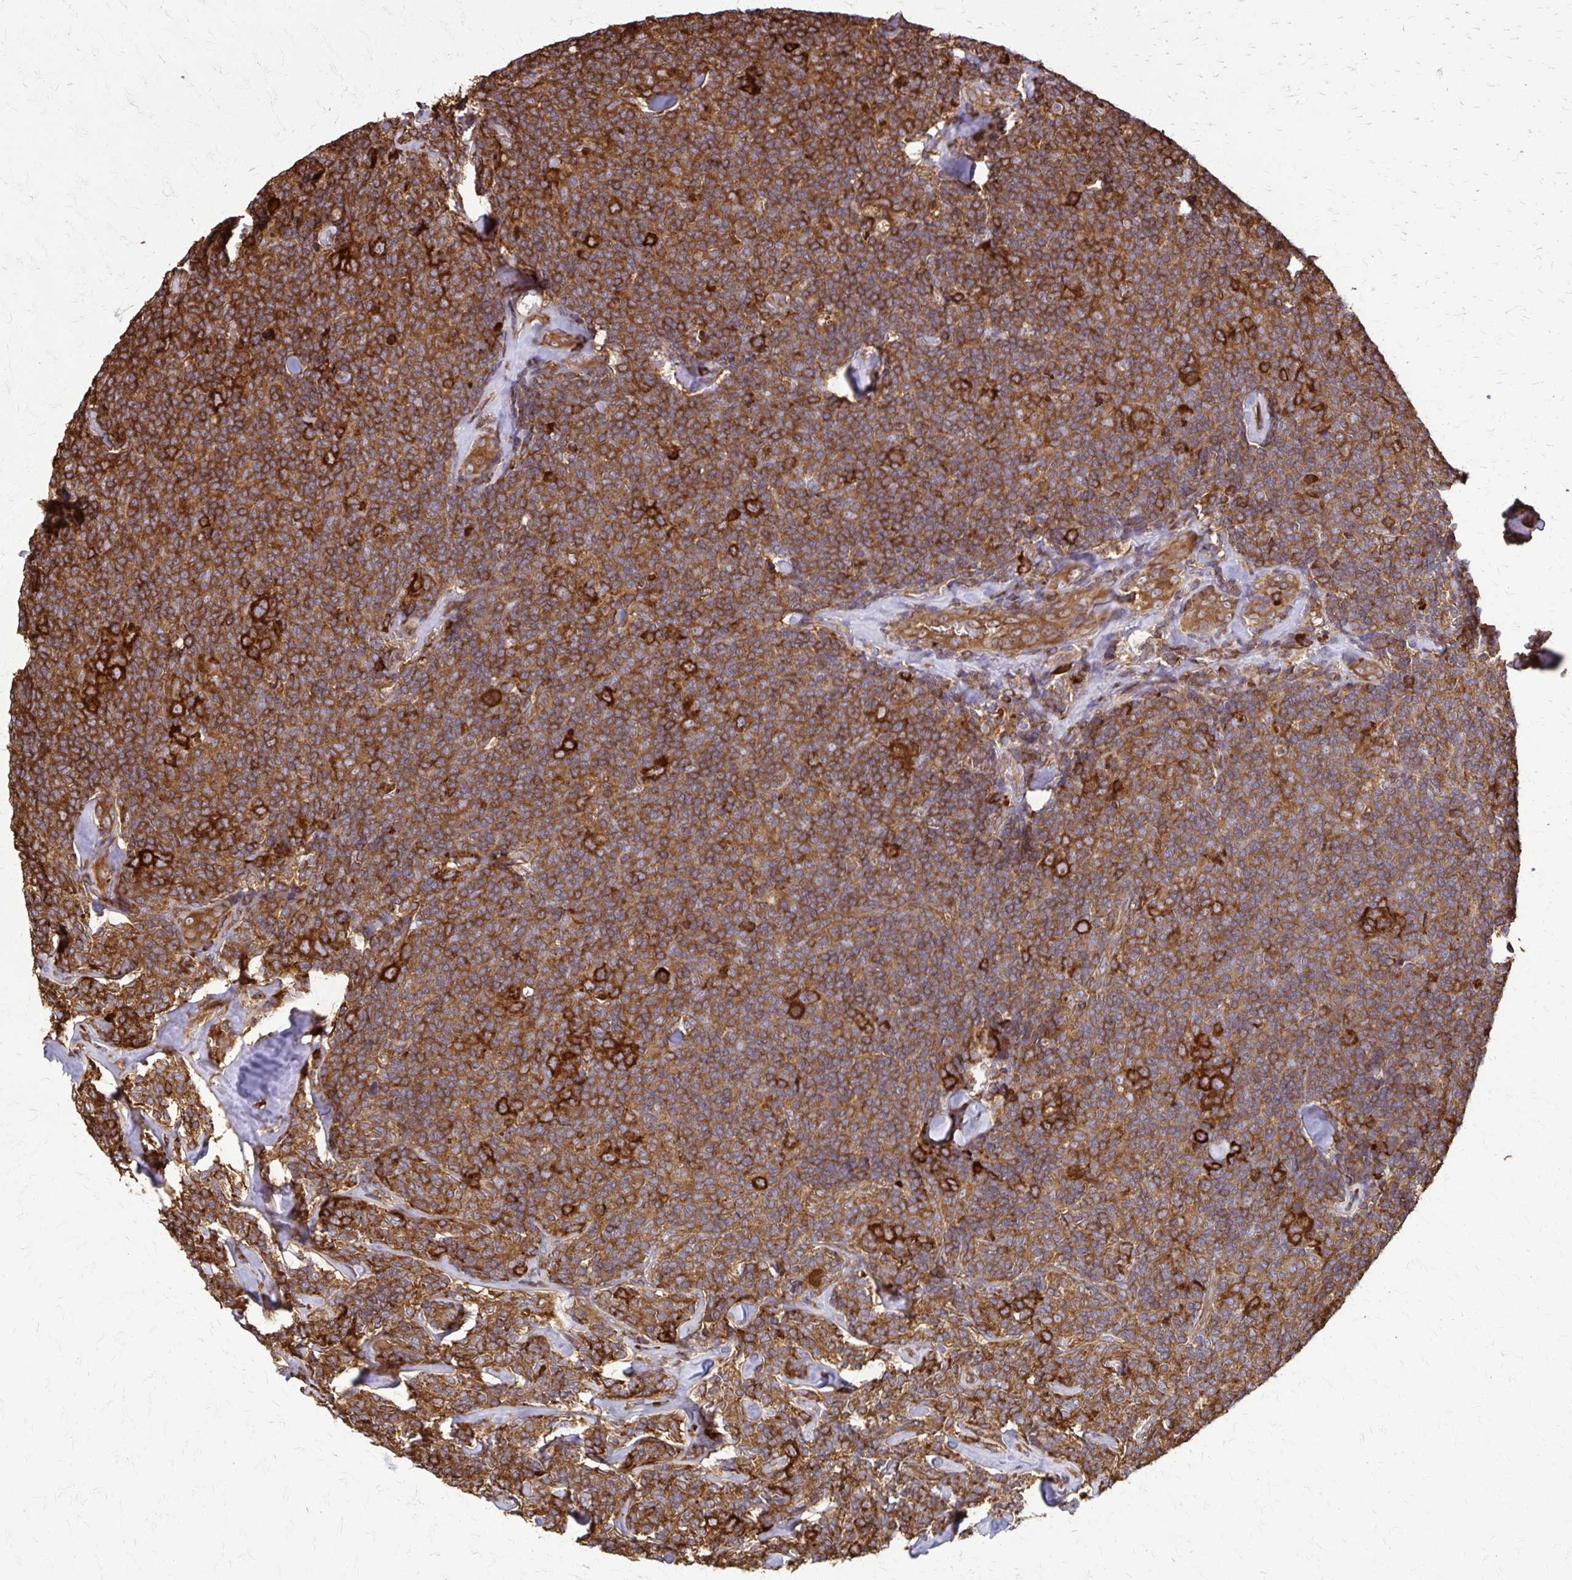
{"staining": {"intensity": "strong", "quantity": ">75%", "location": "cytoplasmic/membranous"}, "tissue": "lymphoma", "cell_type": "Tumor cells", "image_type": "cancer", "snomed": [{"axis": "morphology", "description": "Malignant lymphoma, non-Hodgkin's type, Low grade"}, {"axis": "topography", "description": "Lymph node"}], "caption": "A brown stain highlights strong cytoplasmic/membranous staining of a protein in lymphoma tumor cells.", "gene": "EEF2", "patient": {"sex": "female", "age": 56}}